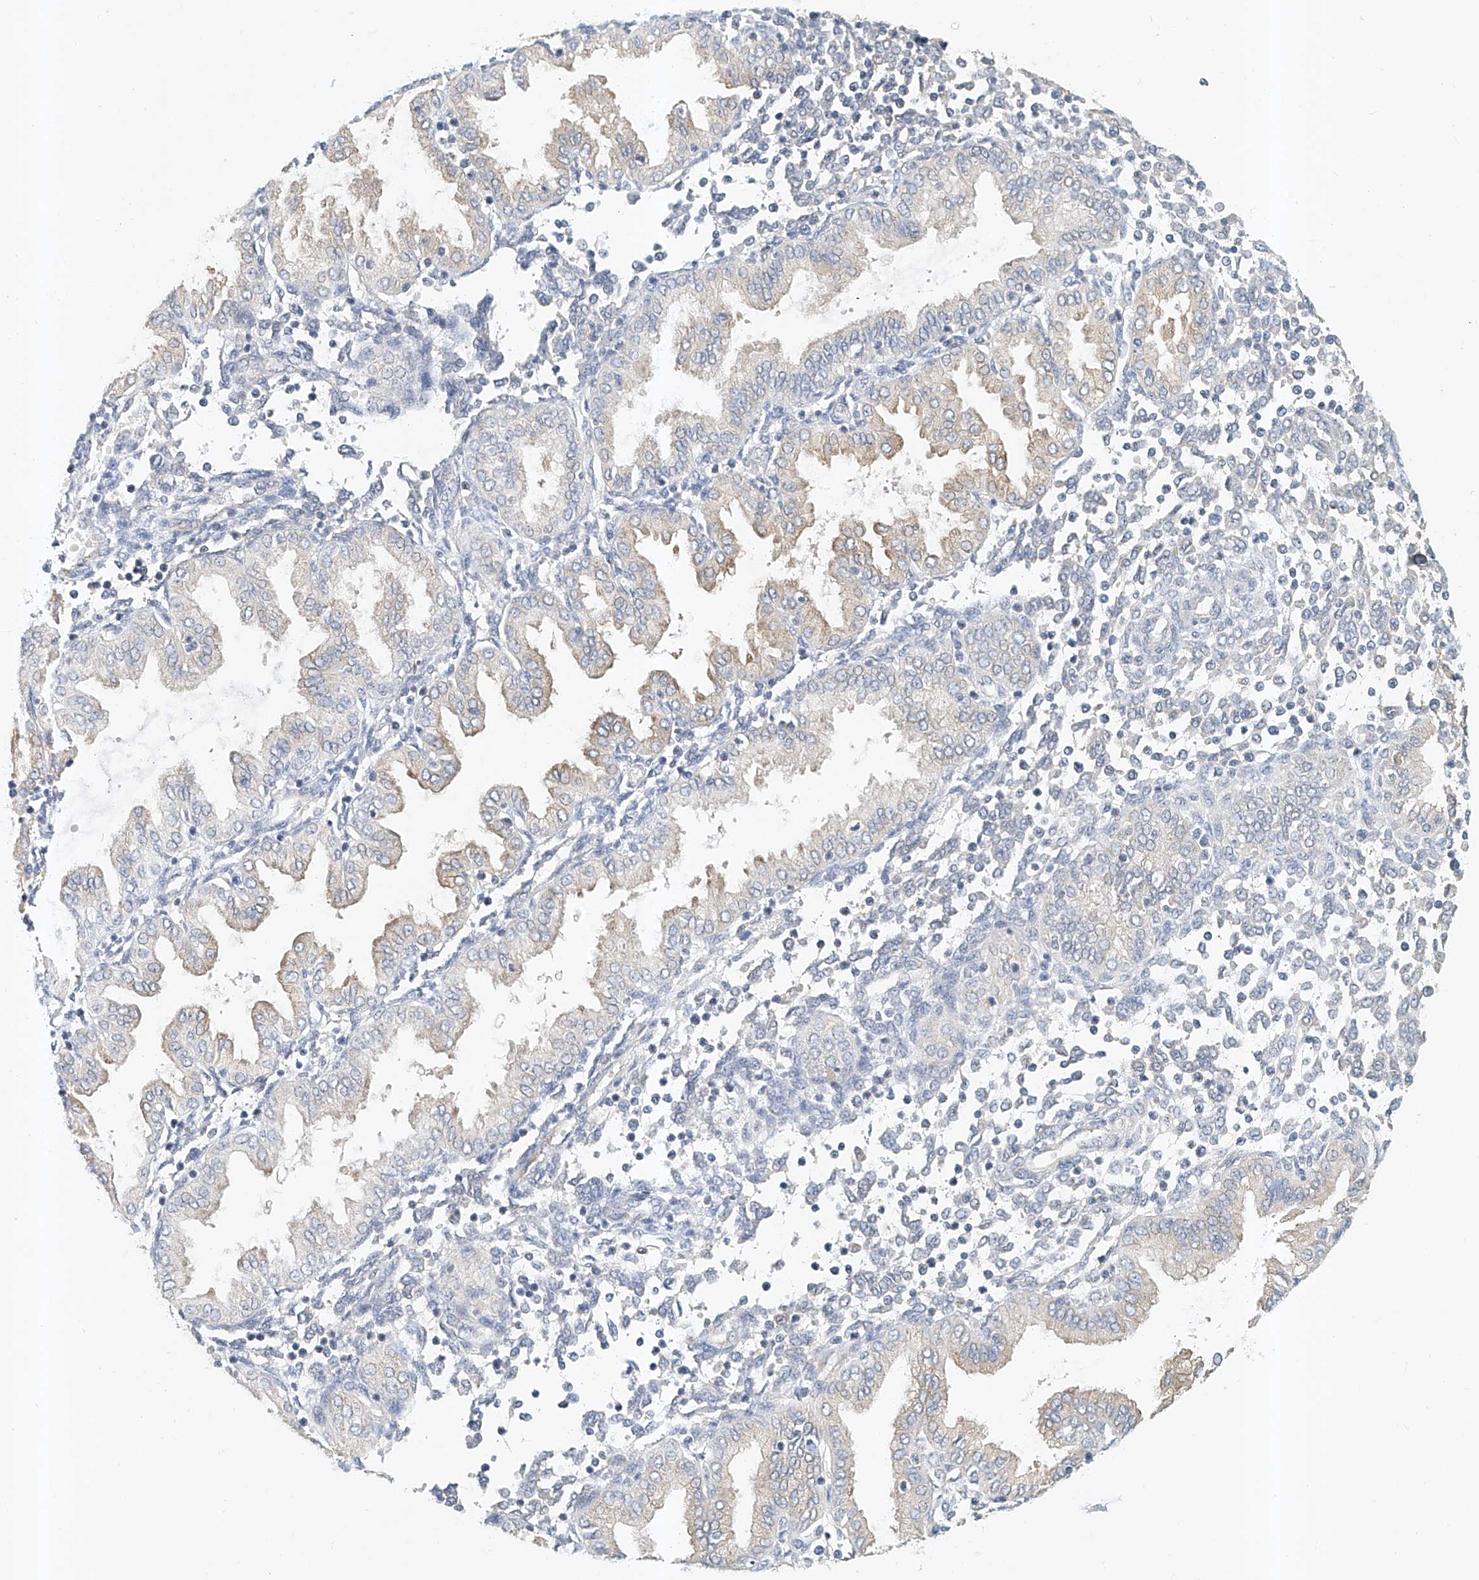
{"staining": {"intensity": "negative", "quantity": "none", "location": "none"}, "tissue": "endometrium", "cell_type": "Cells in endometrial stroma", "image_type": "normal", "snomed": [{"axis": "morphology", "description": "Normal tissue, NOS"}, {"axis": "topography", "description": "Endometrium"}], "caption": "DAB (3,3'-diaminobenzidine) immunohistochemical staining of unremarkable endometrium demonstrates no significant positivity in cells in endometrial stroma. Nuclei are stained in blue.", "gene": "CARMIL1", "patient": {"sex": "female", "age": 53}}